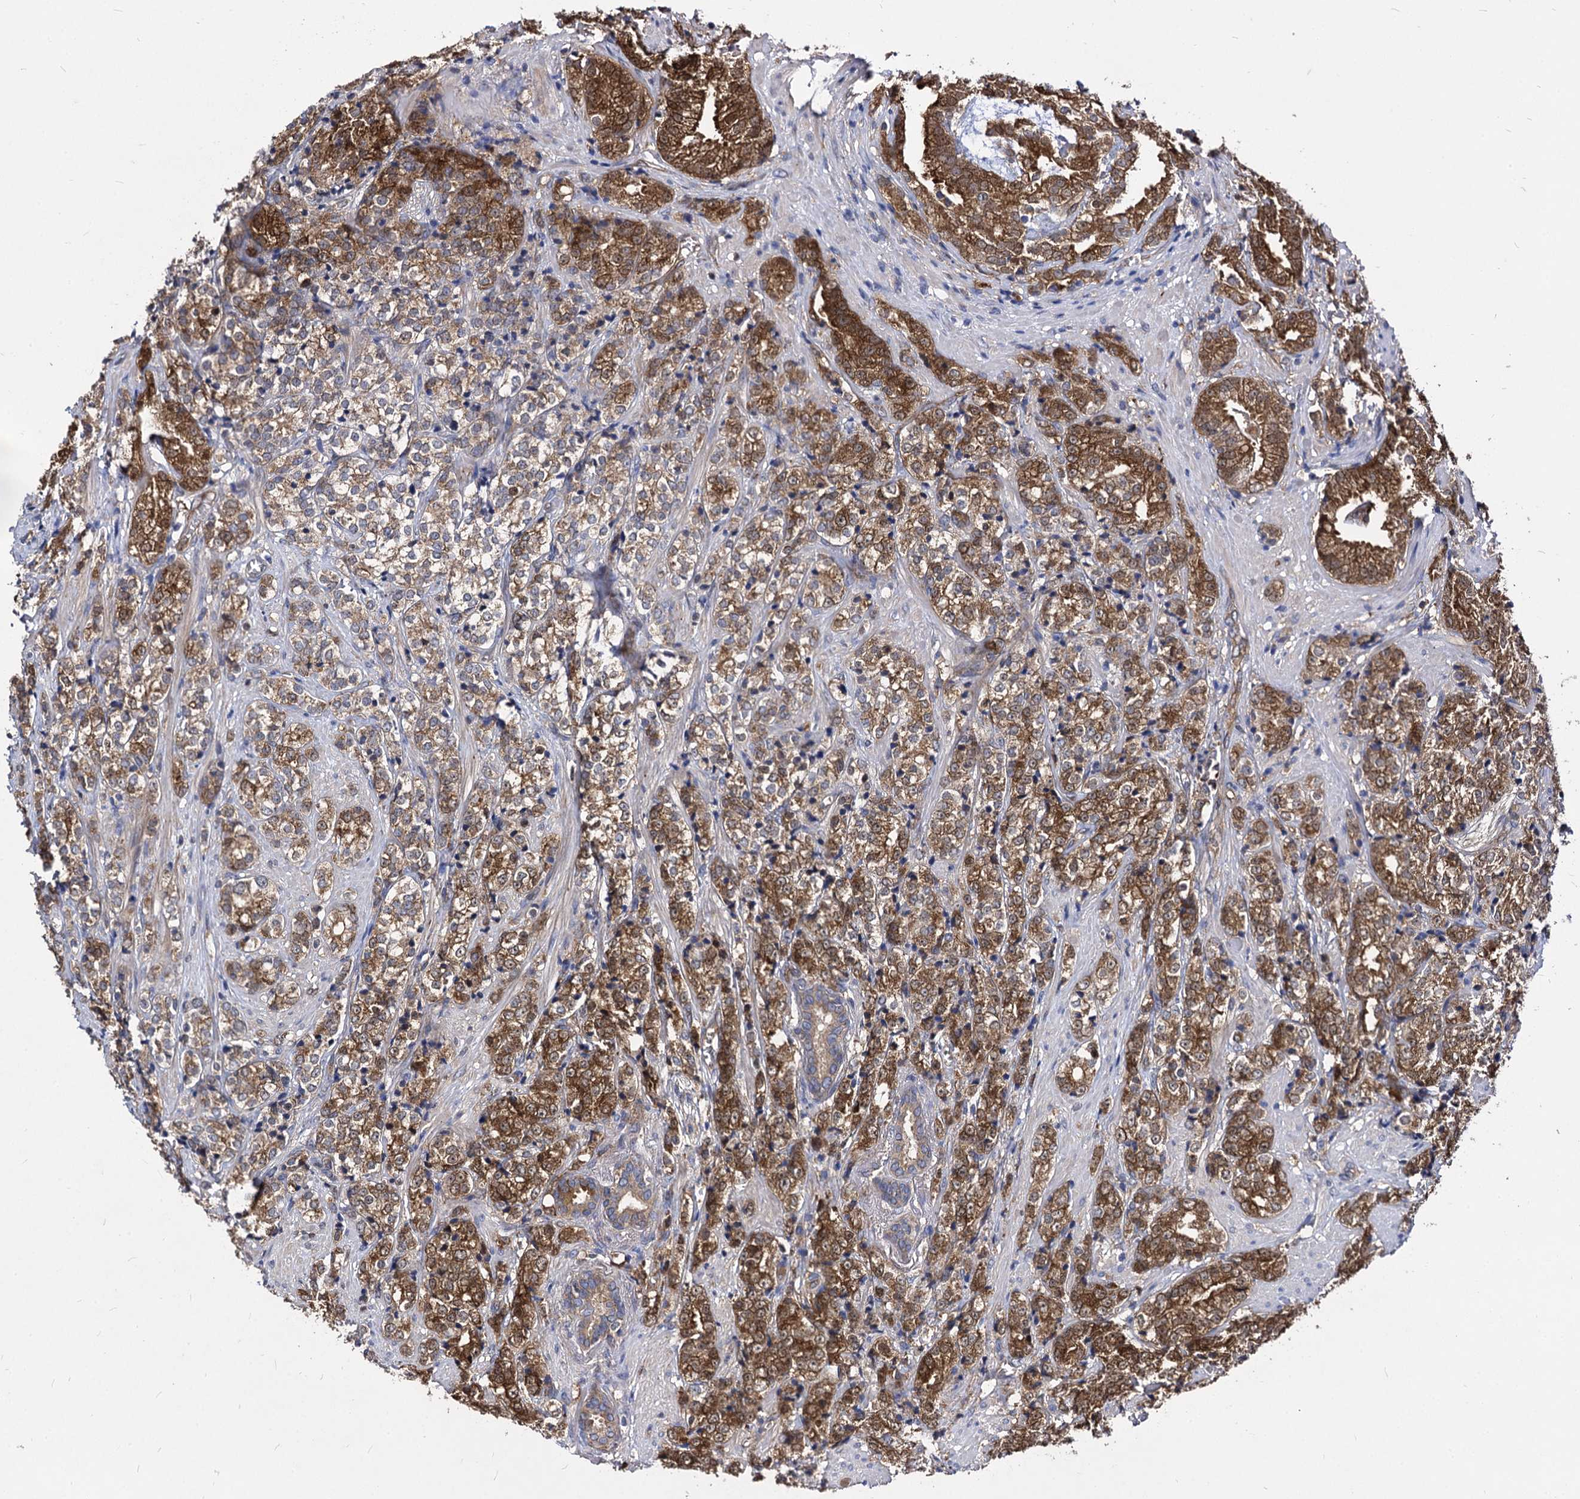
{"staining": {"intensity": "moderate", "quantity": ">75%", "location": "cytoplasmic/membranous"}, "tissue": "prostate cancer", "cell_type": "Tumor cells", "image_type": "cancer", "snomed": [{"axis": "morphology", "description": "Adenocarcinoma, High grade"}, {"axis": "topography", "description": "Prostate"}], "caption": "High-grade adenocarcinoma (prostate) was stained to show a protein in brown. There is medium levels of moderate cytoplasmic/membranous staining in about >75% of tumor cells. (DAB (3,3'-diaminobenzidine) IHC with brightfield microscopy, high magnification).", "gene": "NME1", "patient": {"sex": "male", "age": 69}}